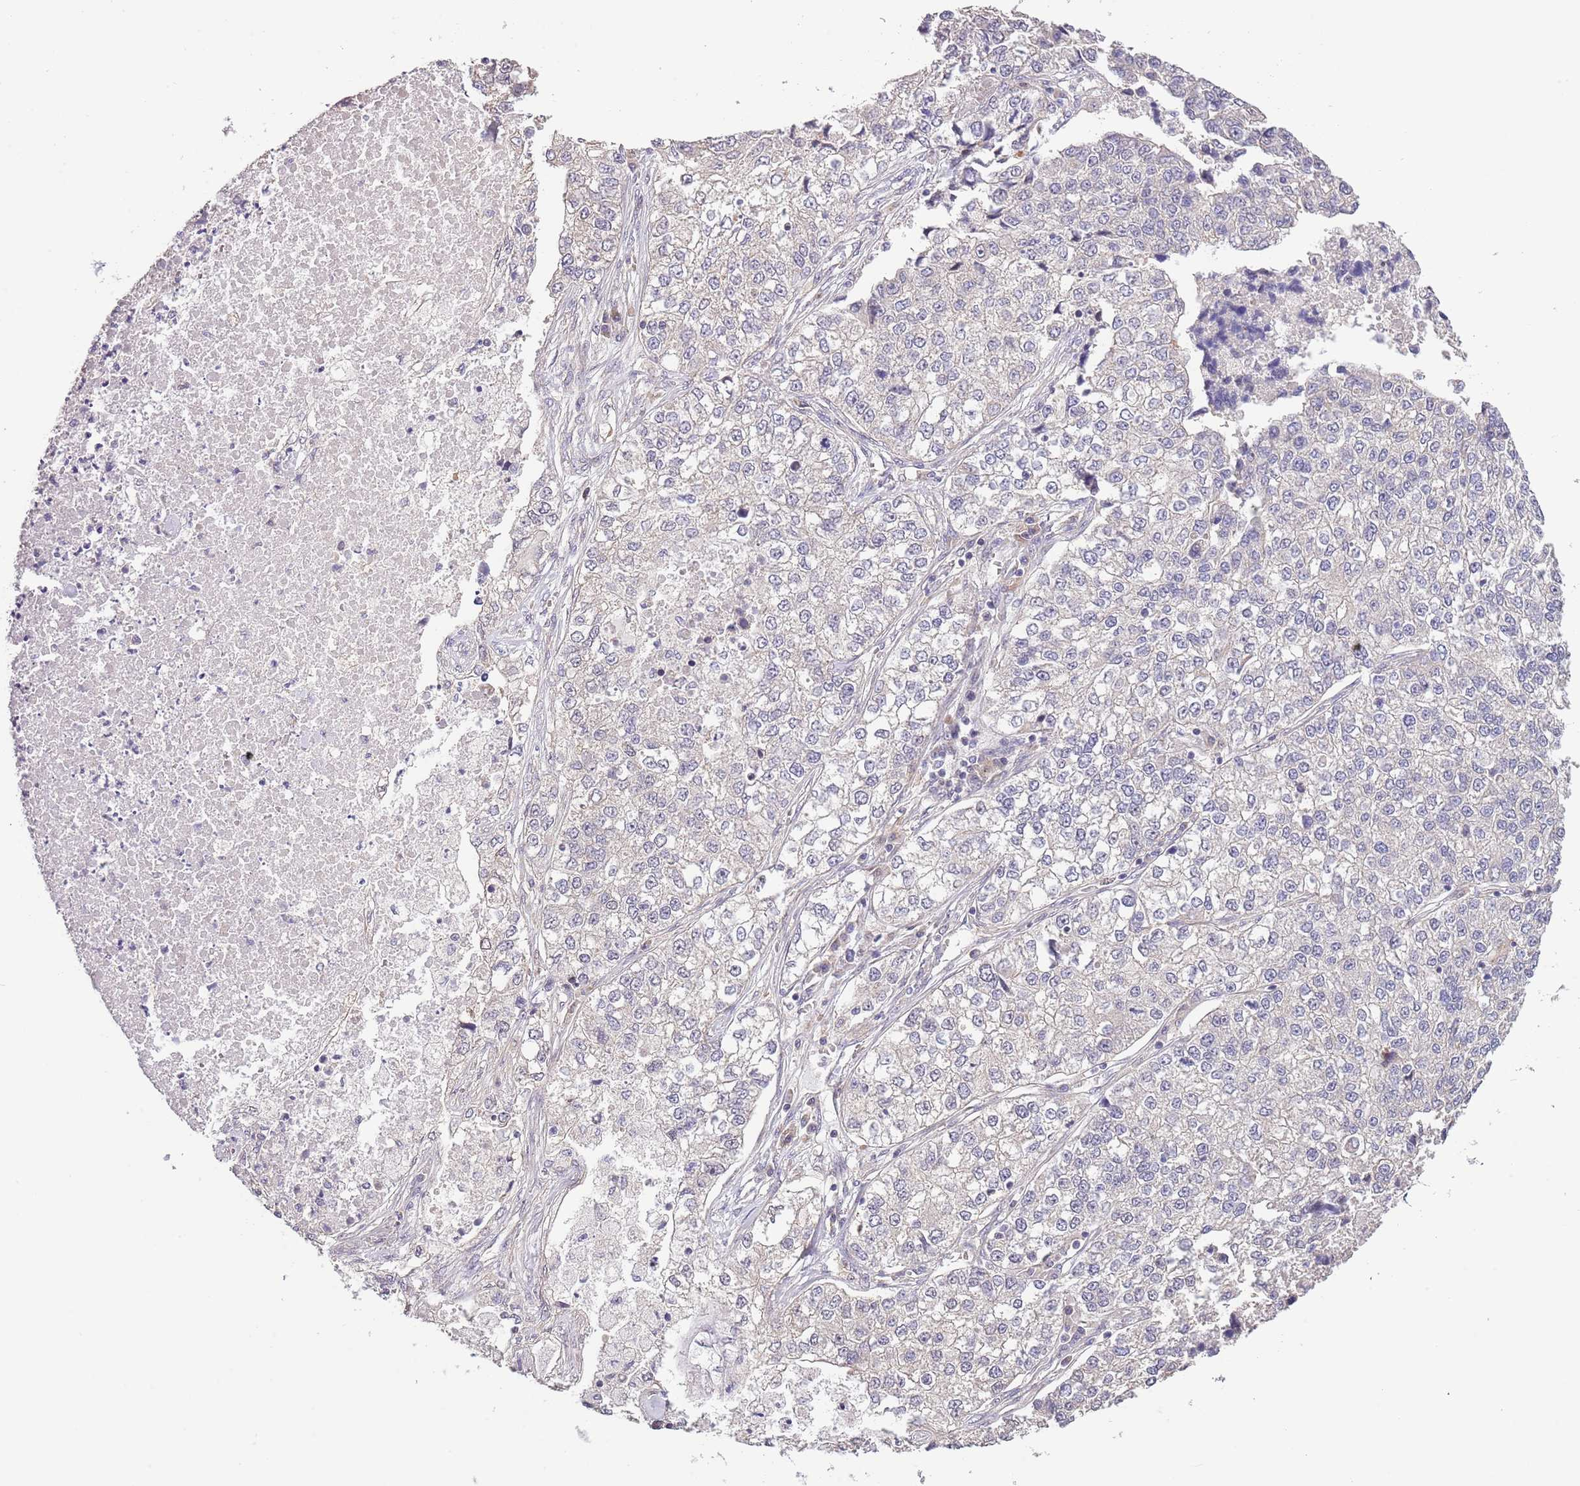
{"staining": {"intensity": "negative", "quantity": "none", "location": "none"}, "tissue": "lung cancer", "cell_type": "Tumor cells", "image_type": "cancer", "snomed": [{"axis": "morphology", "description": "Adenocarcinoma, NOS"}, {"axis": "topography", "description": "Lung"}], "caption": "IHC of human lung cancer displays no expression in tumor cells.", "gene": "LIPJ", "patient": {"sex": "male", "age": 49}}